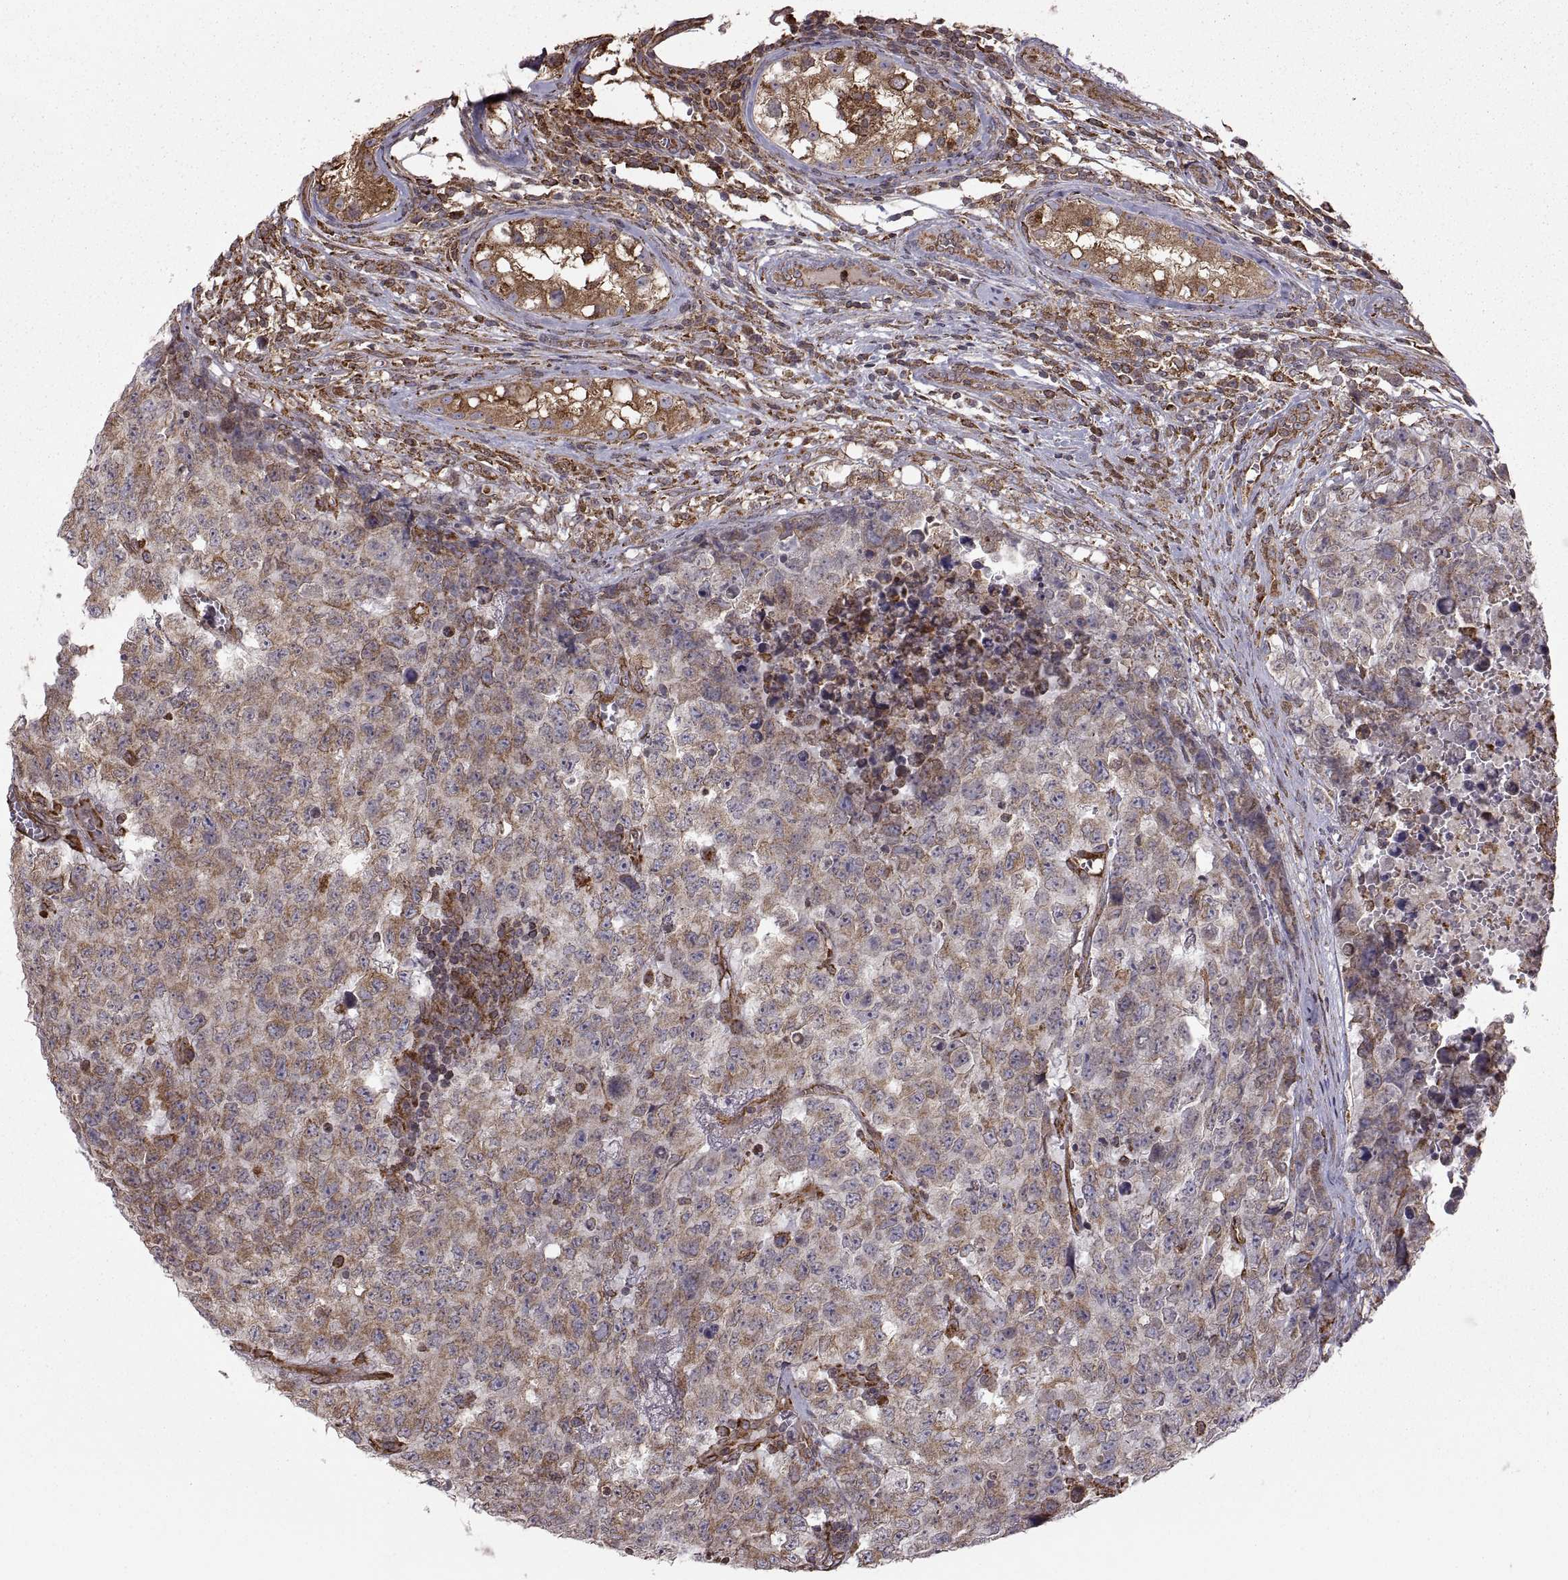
{"staining": {"intensity": "moderate", "quantity": "<25%", "location": "cytoplasmic/membranous"}, "tissue": "testis cancer", "cell_type": "Tumor cells", "image_type": "cancer", "snomed": [{"axis": "morphology", "description": "Carcinoma, Embryonal, NOS"}, {"axis": "topography", "description": "Testis"}], "caption": "IHC micrograph of testis cancer (embryonal carcinoma) stained for a protein (brown), which exhibits low levels of moderate cytoplasmic/membranous positivity in approximately <25% of tumor cells.", "gene": "PDIA3", "patient": {"sex": "male", "age": 23}}